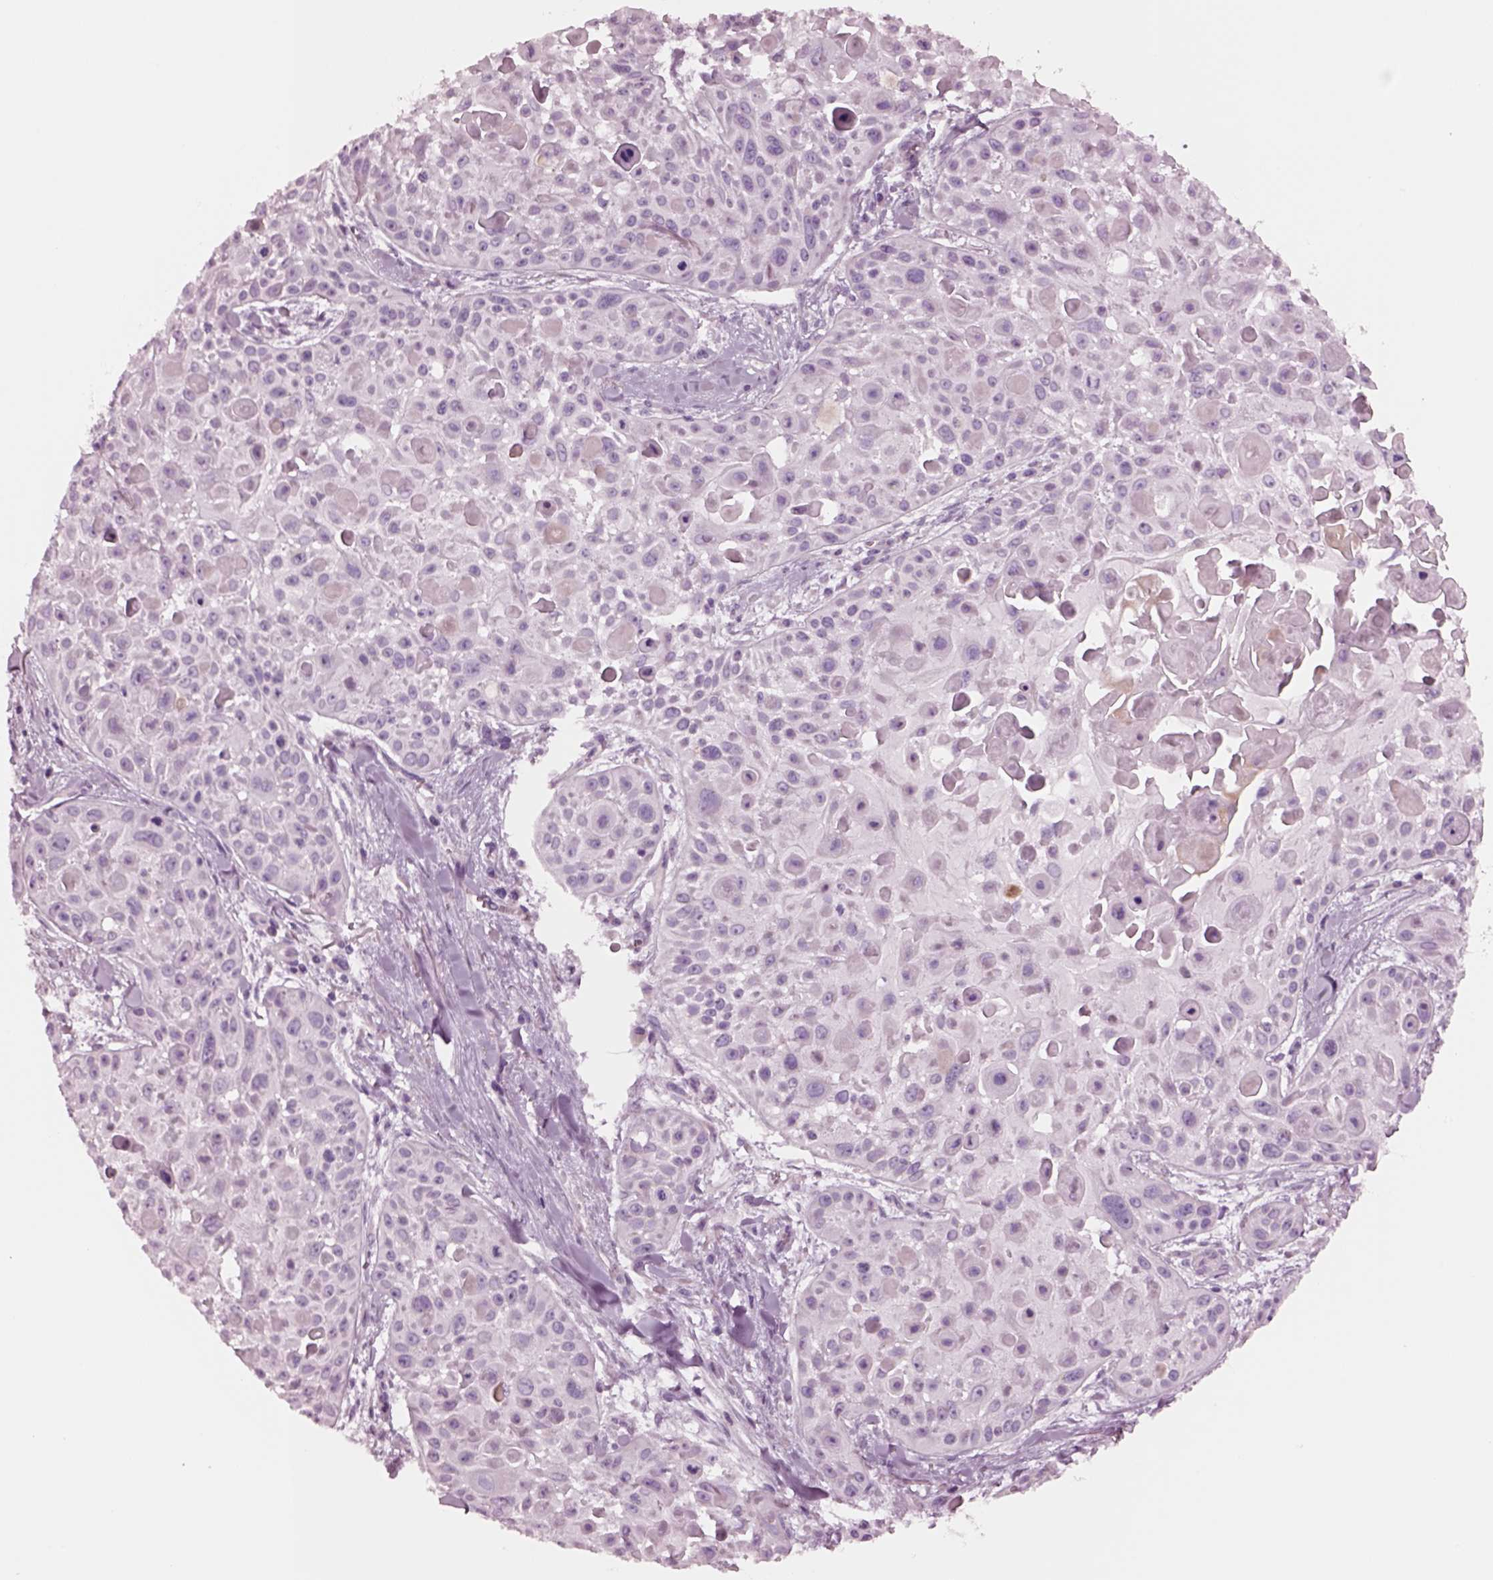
{"staining": {"intensity": "negative", "quantity": "none", "location": "none"}, "tissue": "skin cancer", "cell_type": "Tumor cells", "image_type": "cancer", "snomed": [{"axis": "morphology", "description": "Squamous cell carcinoma, NOS"}, {"axis": "topography", "description": "Skin"}, {"axis": "topography", "description": "Anal"}], "caption": "This is a image of immunohistochemistry staining of squamous cell carcinoma (skin), which shows no staining in tumor cells.", "gene": "NMRK2", "patient": {"sex": "female", "age": 75}}